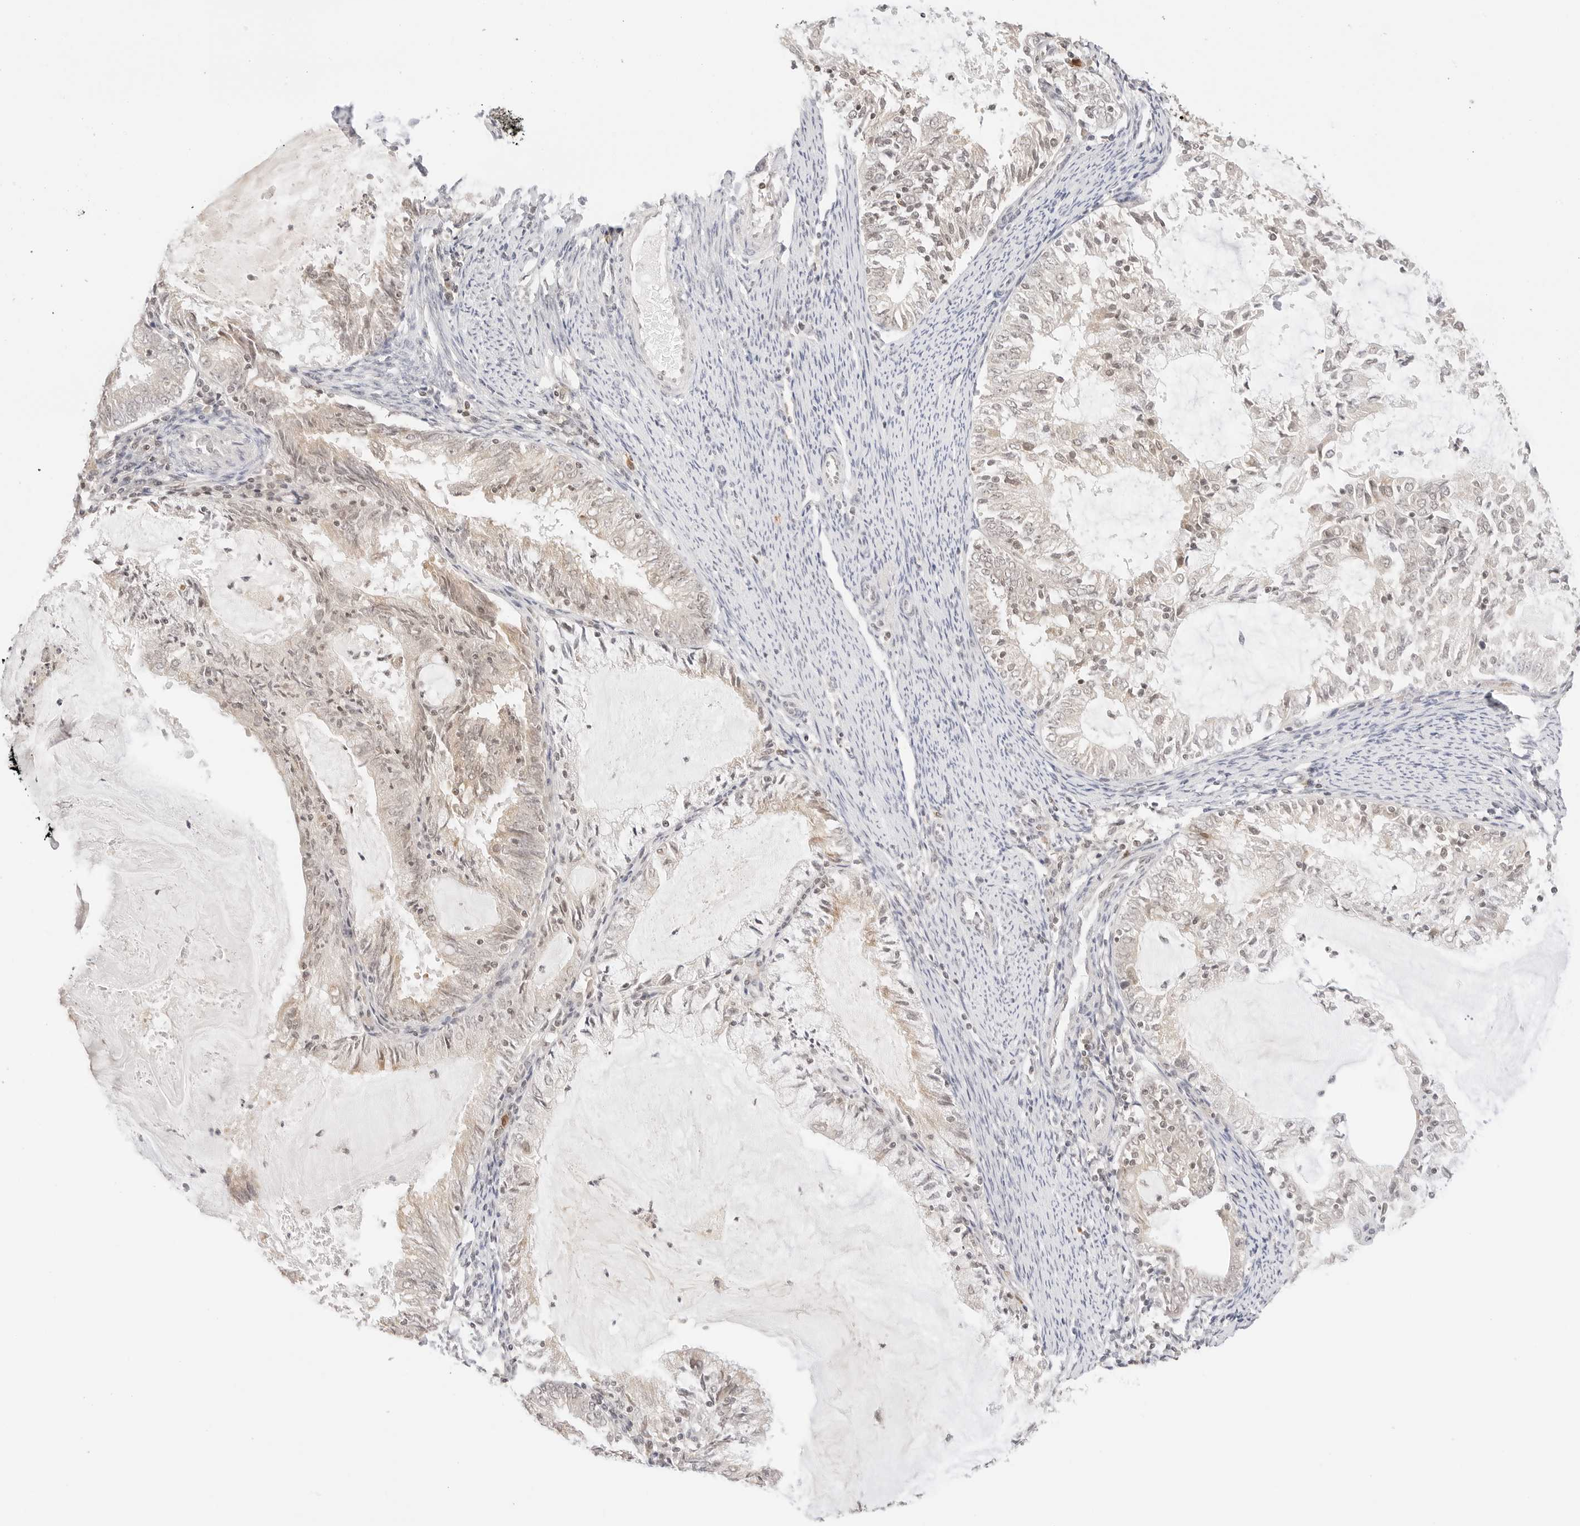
{"staining": {"intensity": "weak", "quantity": "25%-75%", "location": "cytoplasmic/membranous,nuclear"}, "tissue": "endometrial cancer", "cell_type": "Tumor cells", "image_type": "cancer", "snomed": [{"axis": "morphology", "description": "Adenocarcinoma, NOS"}, {"axis": "topography", "description": "Endometrium"}], "caption": "Tumor cells demonstrate low levels of weak cytoplasmic/membranous and nuclear expression in about 25%-75% of cells in endometrial cancer (adenocarcinoma).", "gene": "SEPTIN4", "patient": {"sex": "female", "age": 57}}